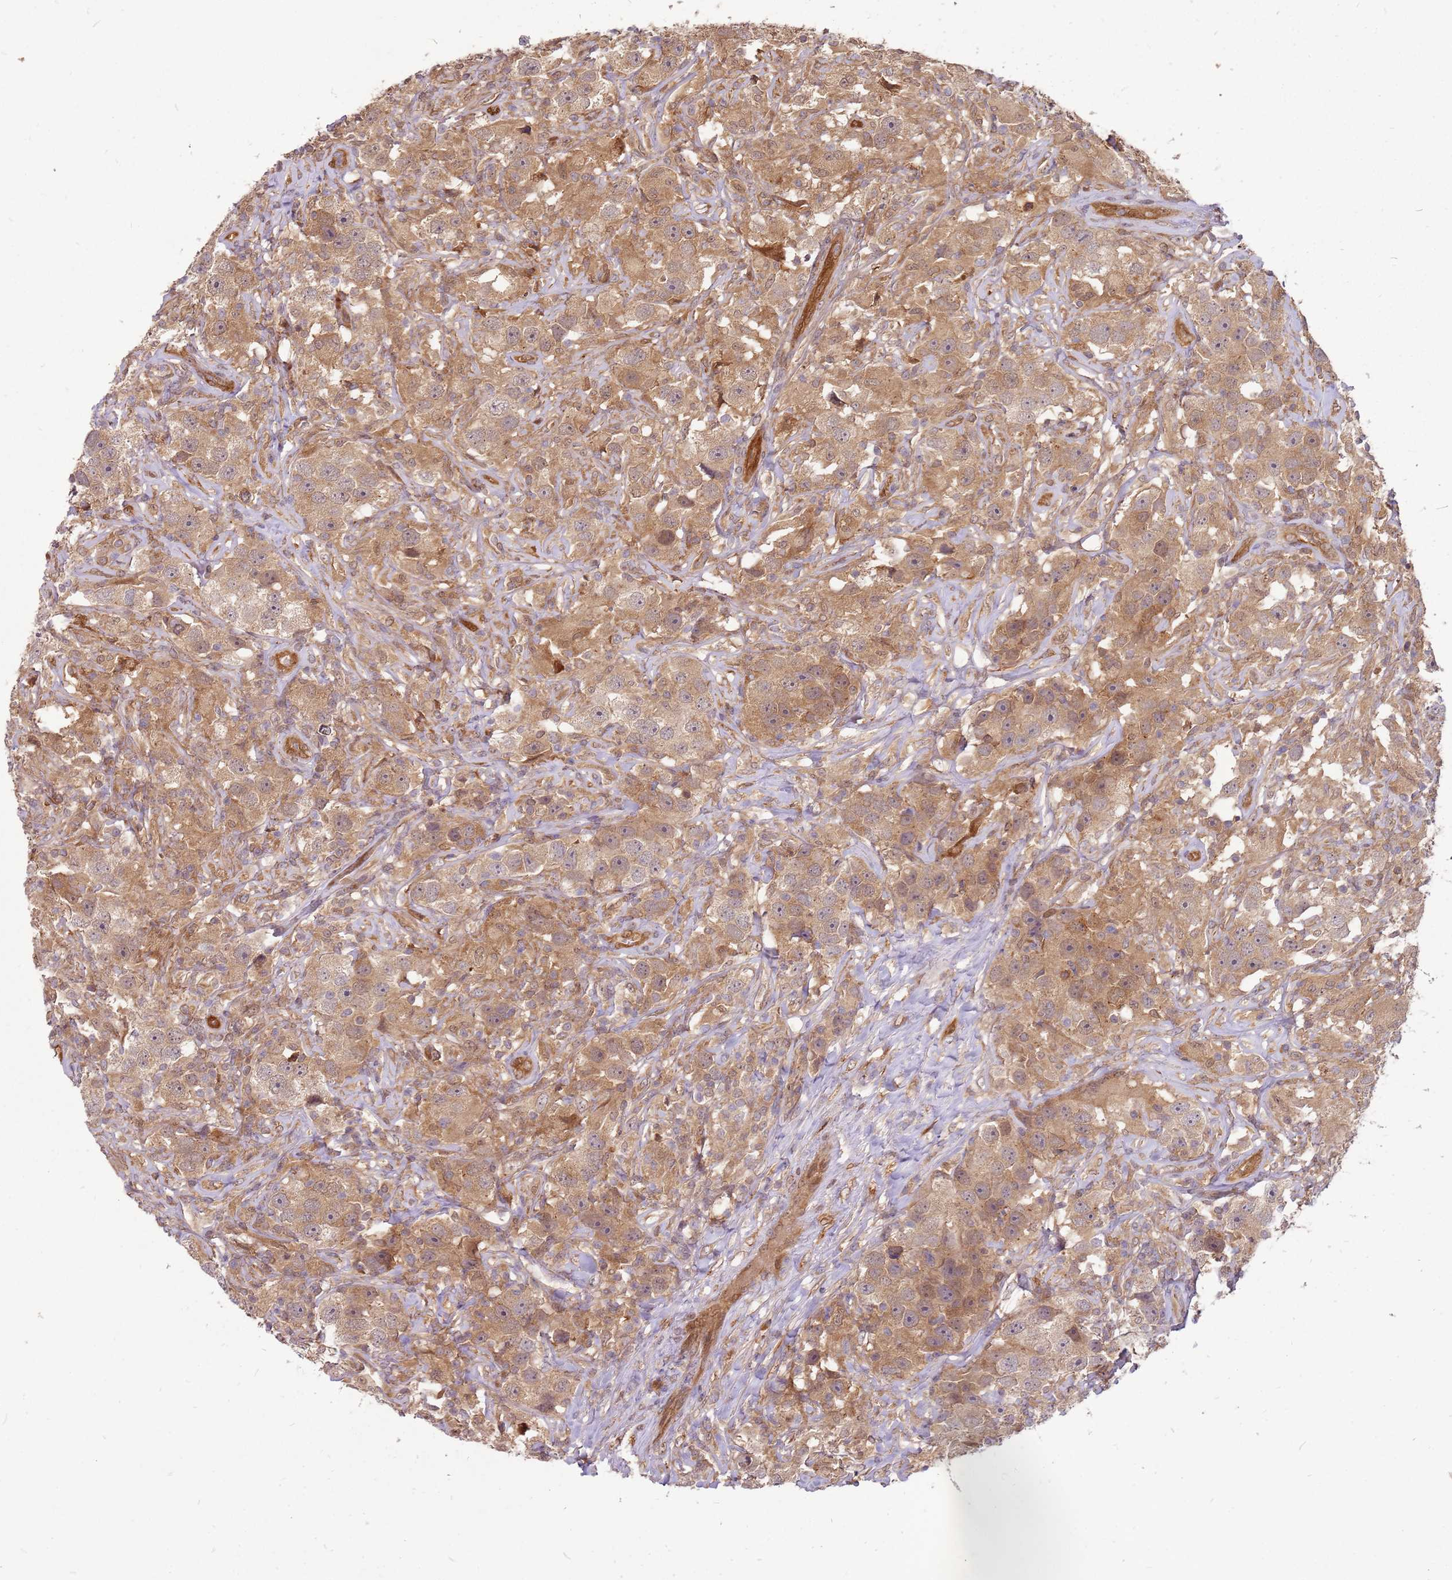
{"staining": {"intensity": "moderate", "quantity": ">75%", "location": "cytoplasmic/membranous"}, "tissue": "testis cancer", "cell_type": "Tumor cells", "image_type": "cancer", "snomed": [{"axis": "morphology", "description": "Seminoma, NOS"}, {"axis": "topography", "description": "Testis"}], "caption": "This image shows immunohistochemistry staining of testis cancer, with medium moderate cytoplasmic/membranous positivity in approximately >75% of tumor cells.", "gene": "NUDT14", "patient": {"sex": "male", "age": 49}}